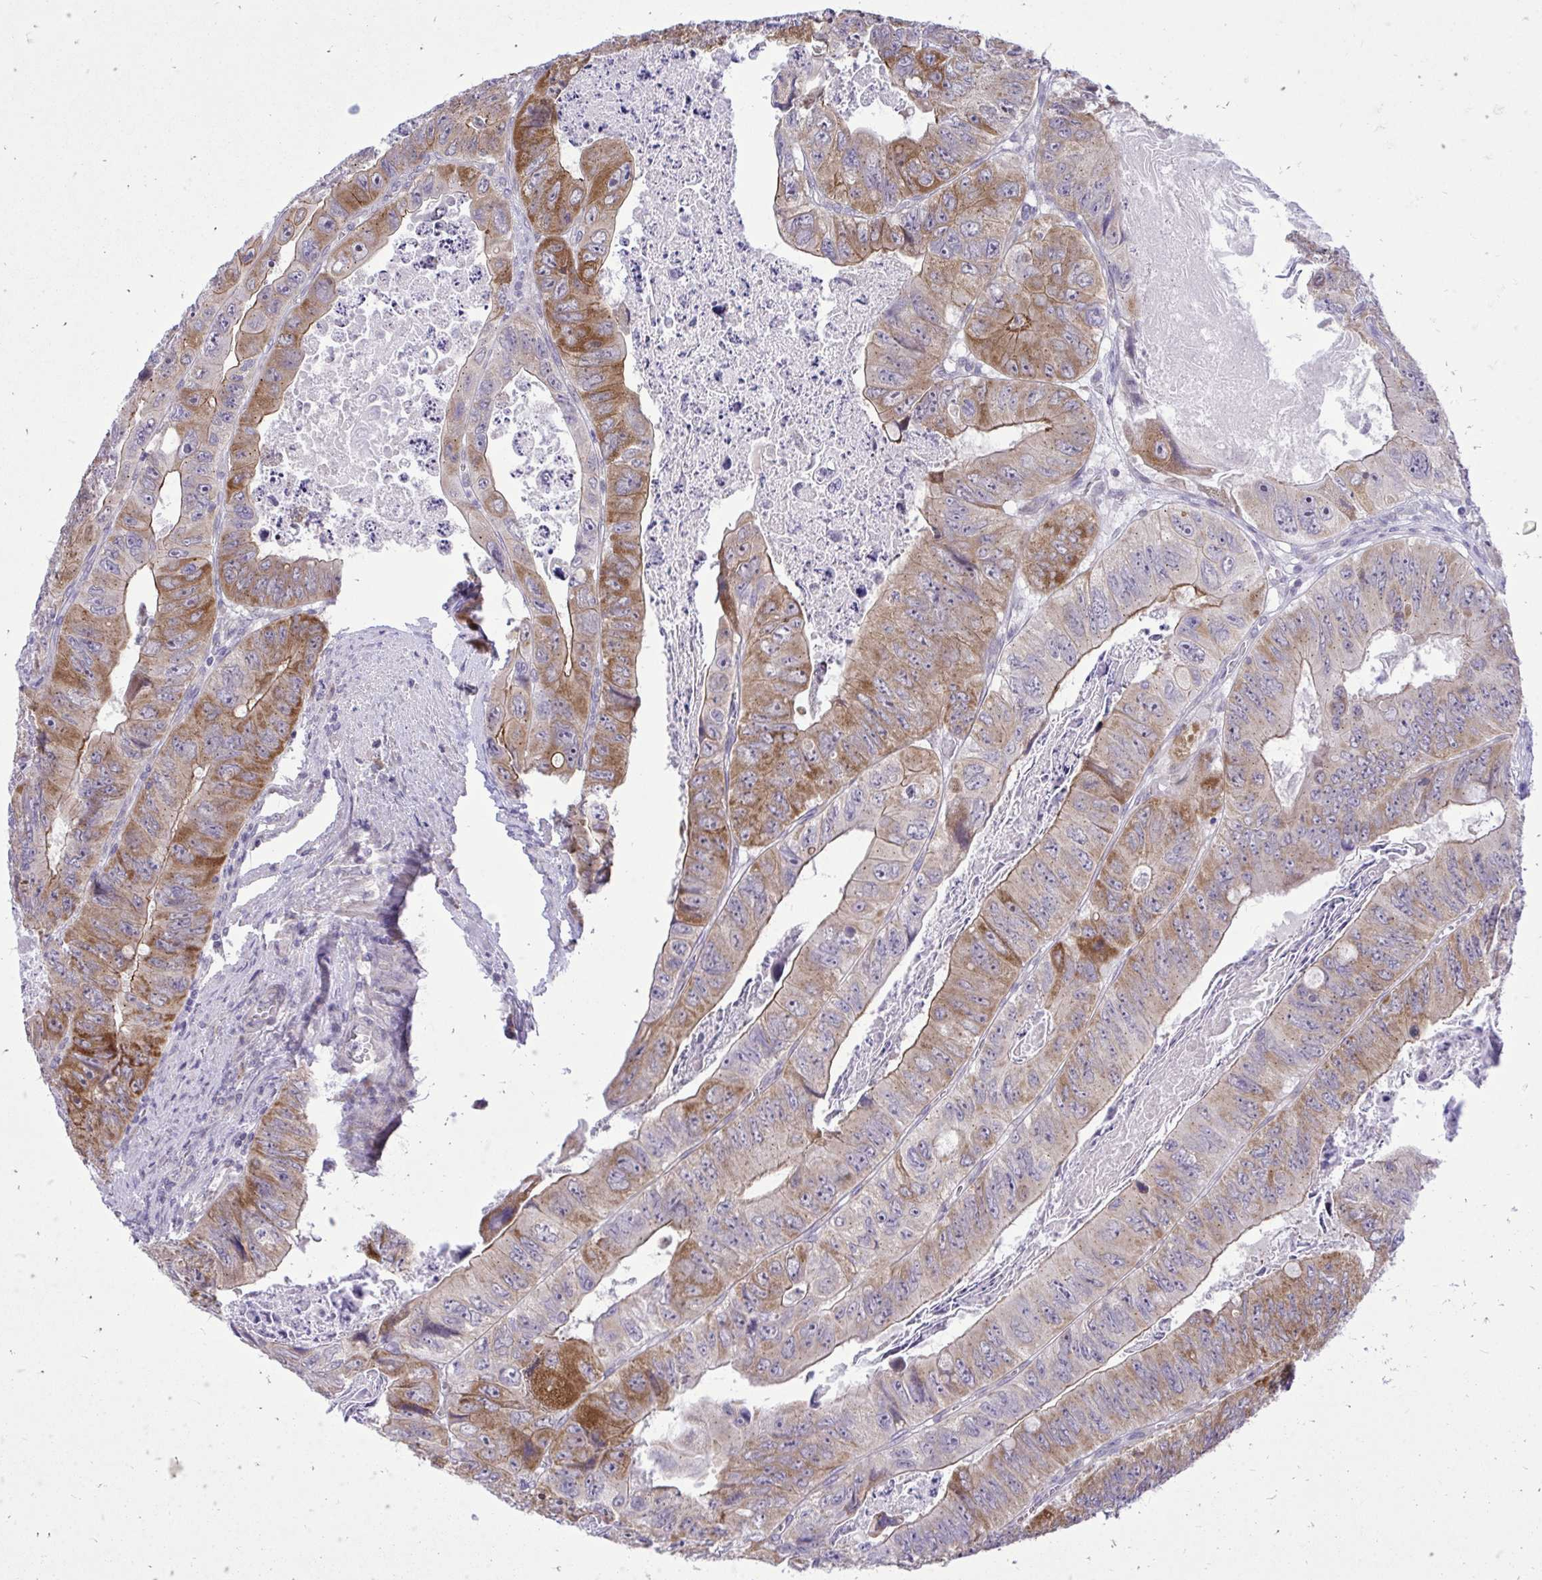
{"staining": {"intensity": "moderate", "quantity": "25%-75%", "location": "cytoplasmic/membranous"}, "tissue": "colorectal cancer", "cell_type": "Tumor cells", "image_type": "cancer", "snomed": [{"axis": "morphology", "description": "Adenocarcinoma, NOS"}, {"axis": "topography", "description": "Colon"}], "caption": "Colorectal adenocarcinoma was stained to show a protein in brown. There is medium levels of moderate cytoplasmic/membranous positivity in approximately 25%-75% of tumor cells.", "gene": "SPTBN2", "patient": {"sex": "female", "age": 84}}